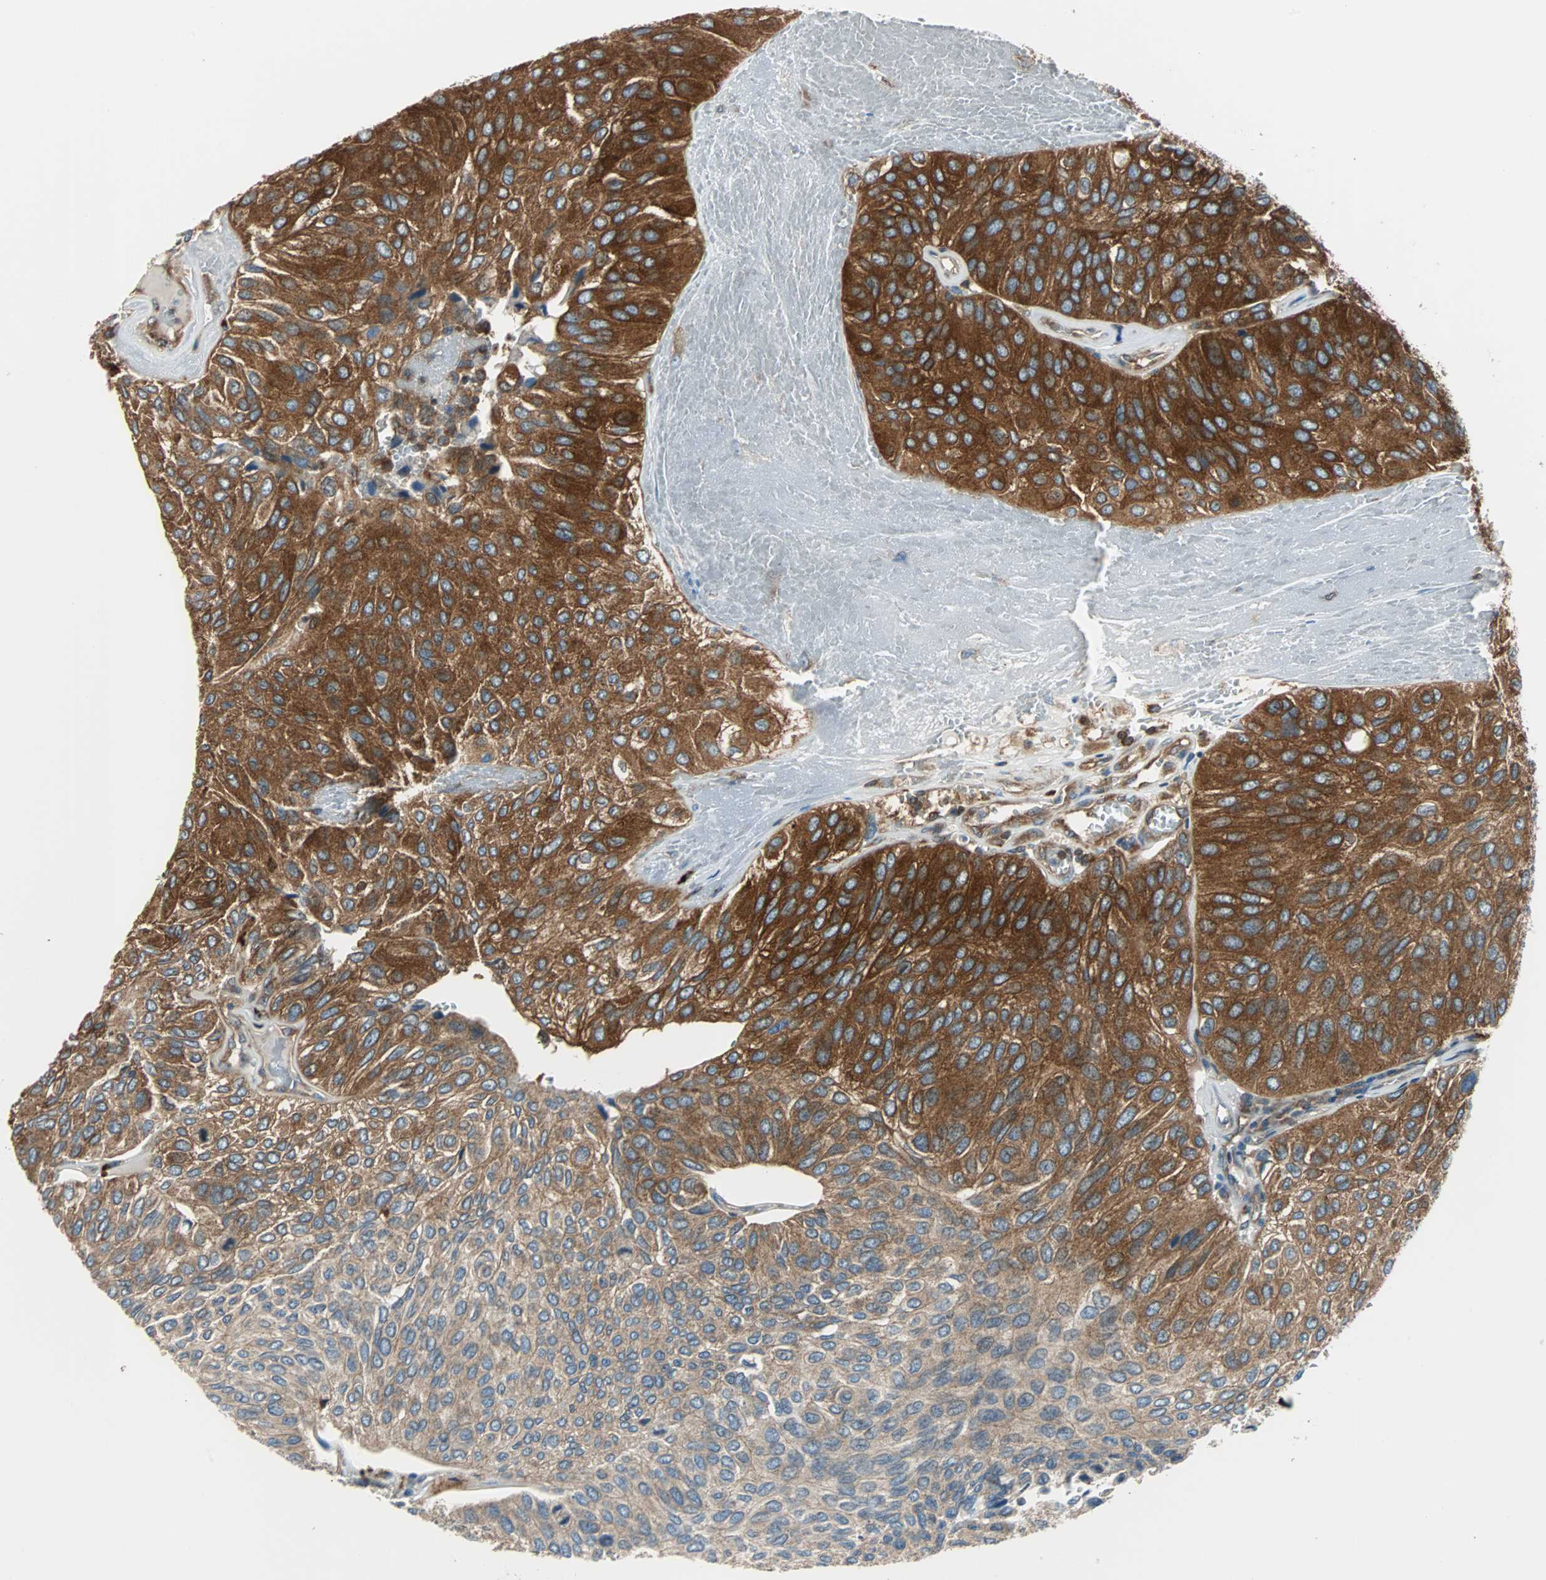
{"staining": {"intensity": "strong", "quantity": "25%-75%", "location": "cytoplasmic/membranous"}, "tissue": "urothelial cancer", "cell_type": "Tumor cells", "image_type": "cancer", "snomed": [{"axis": "morphology", "description": "Urothelial carcinoma, High grade"}, {"axis": "topography", "description": "Urinary bladder"}], "caption": "The micrograph reveals a brown stain indicating the presence of a protein in the cytoplasmic/membranous of tumor cells in urothelial cancer.", "gene": "RELA", "patient": {"sex": "male", "age": 66}}